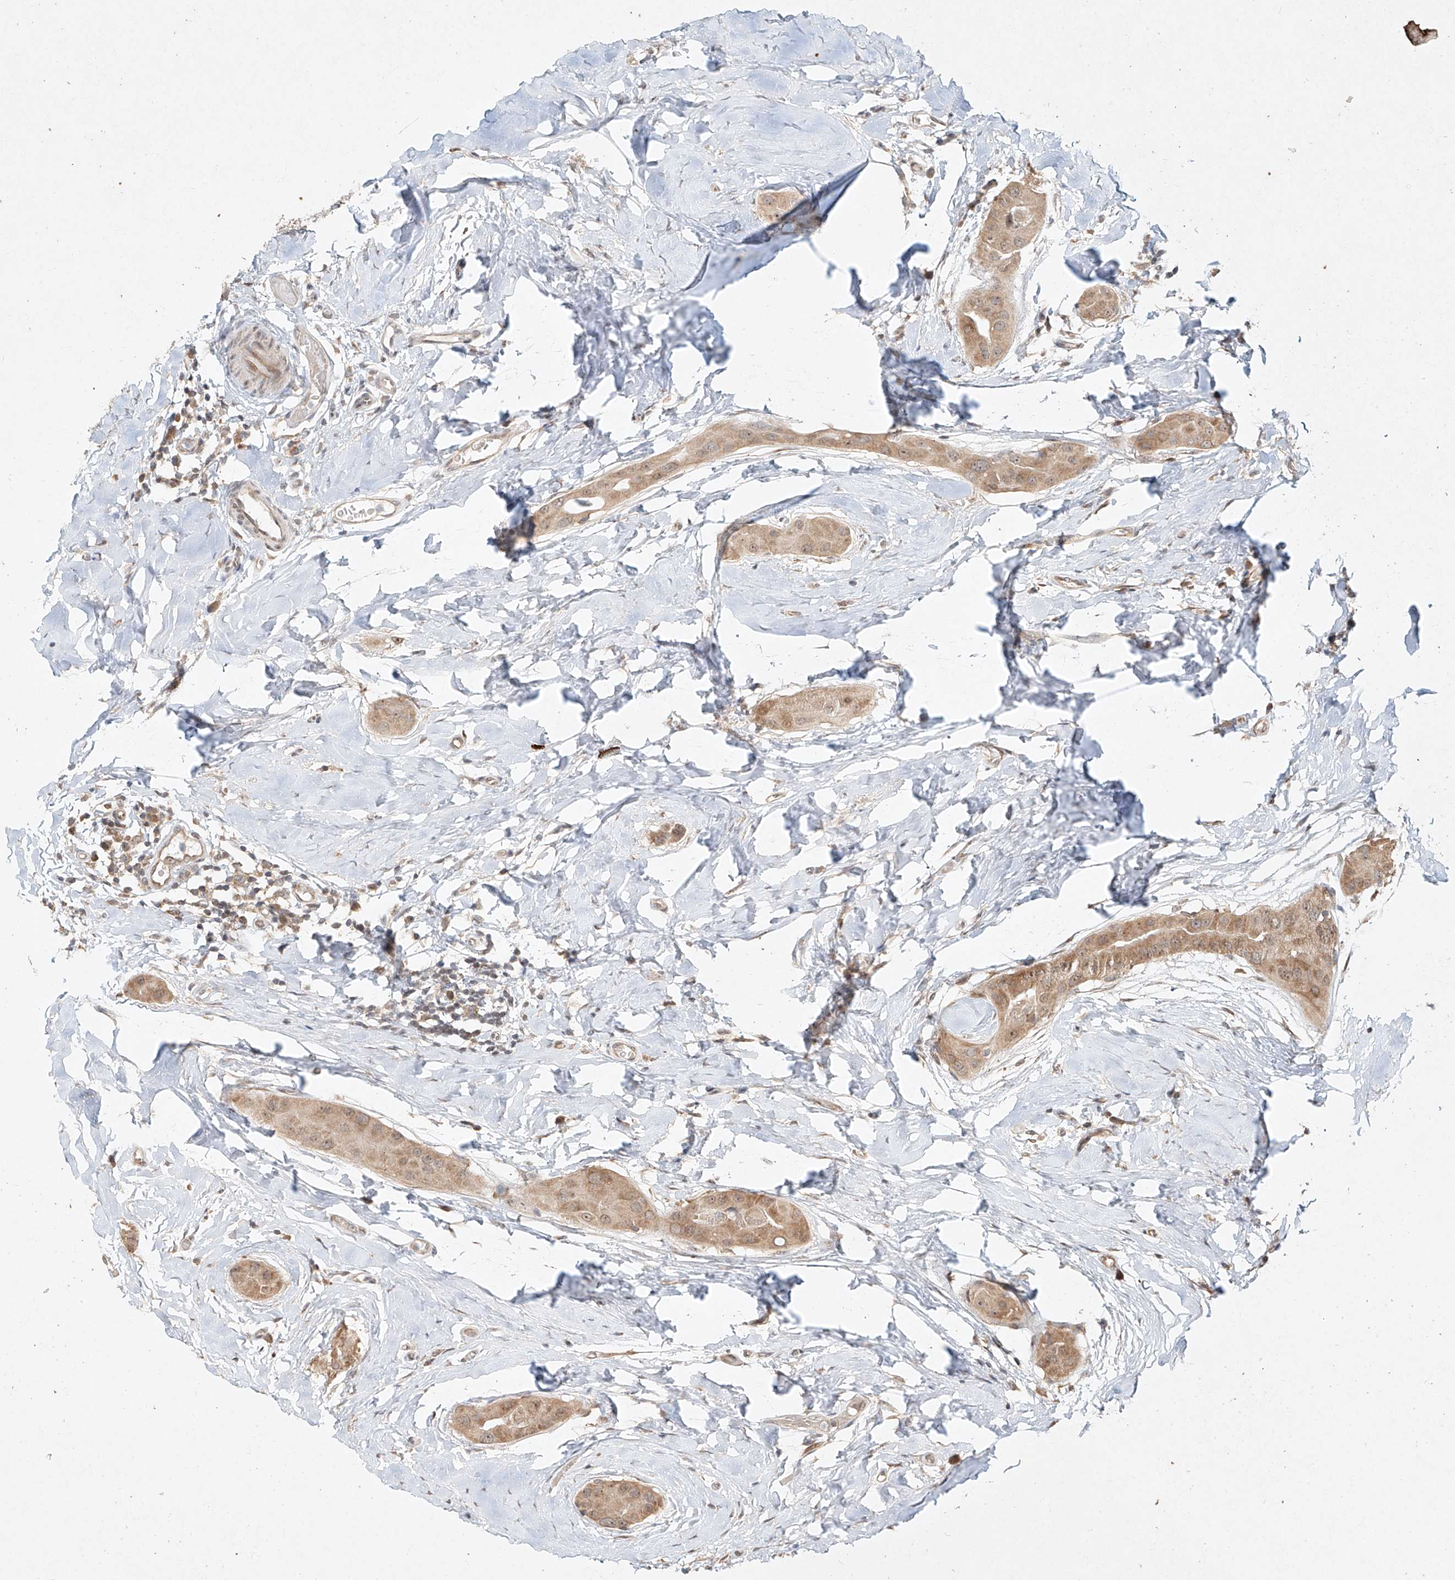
{"staining": {"intensity": "moderate", "quantity": "25%-75%", "location": "cytoplasmic/membranous,nuclear"}, "tissue": "thyroid cancer", "cell_type": "Tumor cells", "image_type": "cancer", "snomed": [{"axis": "morphology", "description": "Papillary adenocarcinoma, NOS"}, {"axis": "topography", "description": "Thyroid gland"}], "caption": "This image exhibits immunohistochemistry (IHC) staining of human thyroid cancer (papillary adenocarcinoma), with medium moderate cytoplasmic/membranous and nuclear staining in about 25%-75% of tumor cells.", "gene": "TASP1", "patient": {"sex": "male", "age": 33}}